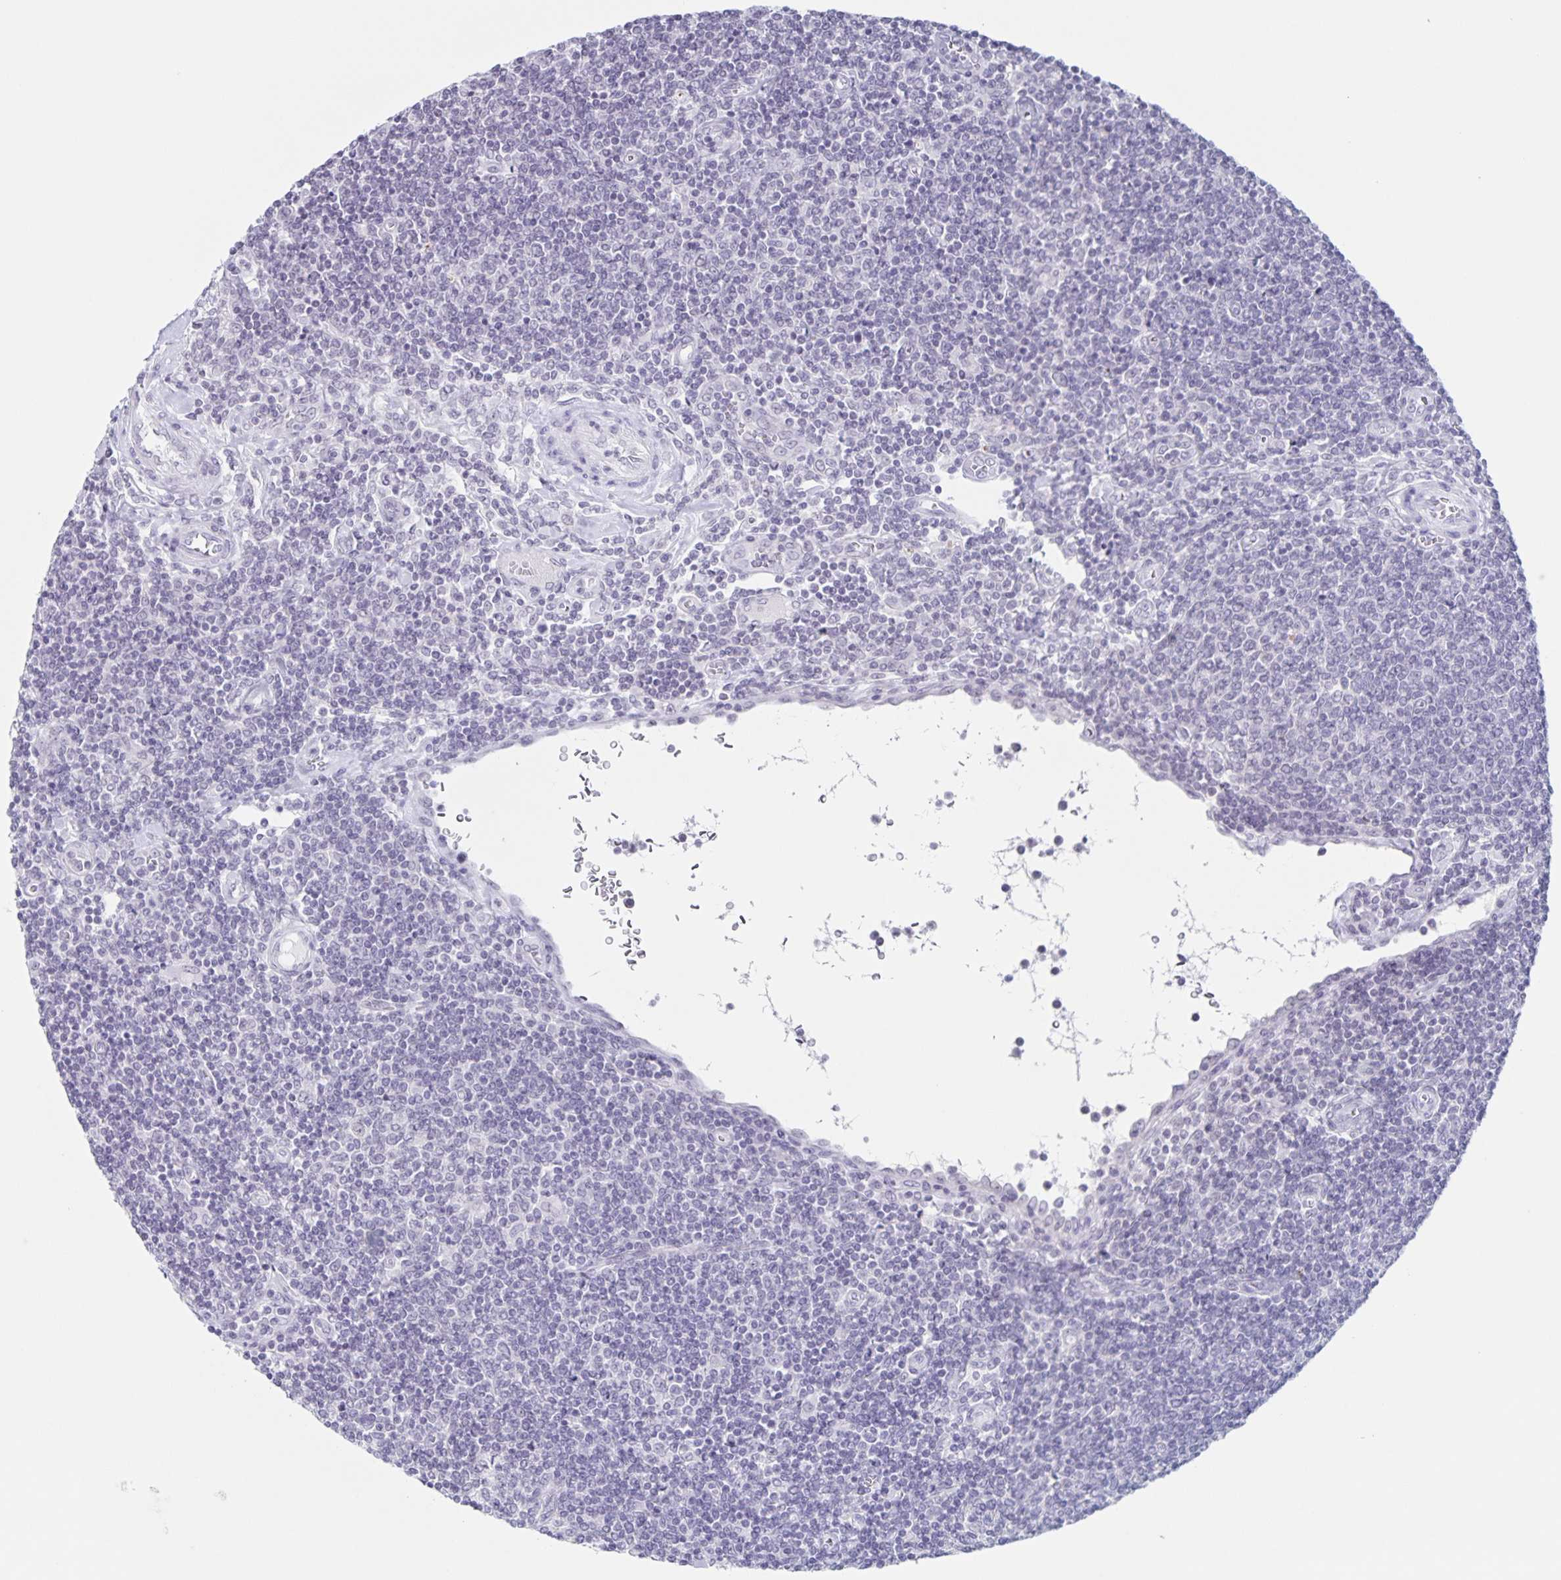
{"staining": {"intensity": "negative", "quantity": "none", "location": "none"}, "tissue": "lymphoma", "cell_type": "Tumor cells", "image_type": "cancer", "snomed": [{"axis": "morphology", "description": "Malignant lymphoma, non-Hodgkin's type, Low grade"}, {"axis": "topography", "description": "Lymph node"}], "caption": "A photomicrograph of human low-grade malignant lymphoma, non-Hodgkin's type is negative for staining in tumor cells.", "gene": "LCE6A", "patient": {"sex": "male", "age": 52}}